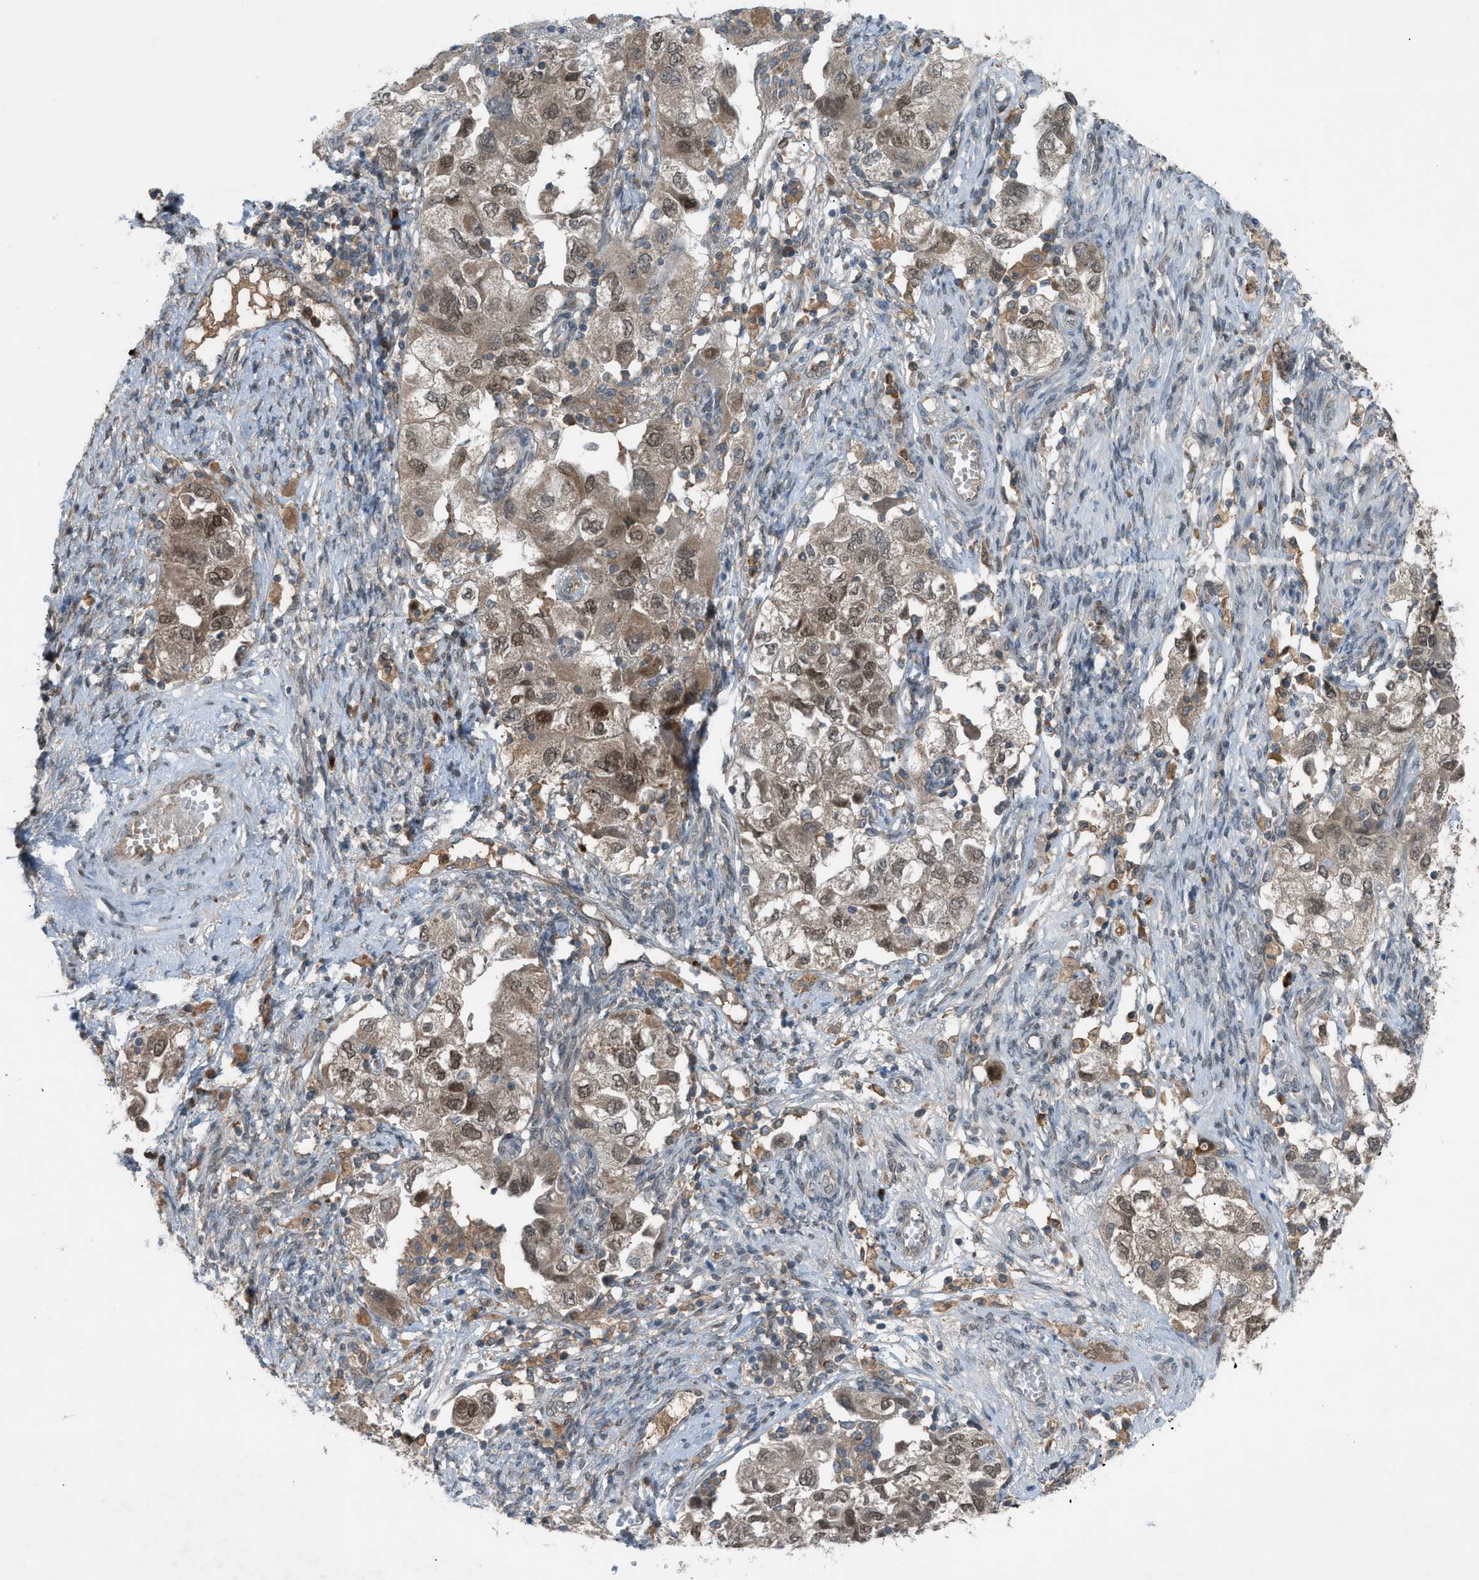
{"staining": {"intensity": "moderate", "quantity": ">75%", "location": "cytoplasmic/membranous,nuclear"}, "tissue": "ovarian cancer", "cell_type": "Tumor cells", "image_type": "cancer", "snomed": [{"axis": "morphology", "description": "Carcinoma, NOS"}, {"axis": "morphology", "description": "Cystadenocarcinoma, serous, NOS"}, {"axis": "topography", "description": "Ovary"}], "caption": "Ovarian cancer was stained to show a protein in brown. There is medium levels of moderate cytoplasmic/membranous and nuclear positivity in about >75% of tumor cells.", "gene": "DYRK1A", "patient": {"sex": "female", "age": 69}}